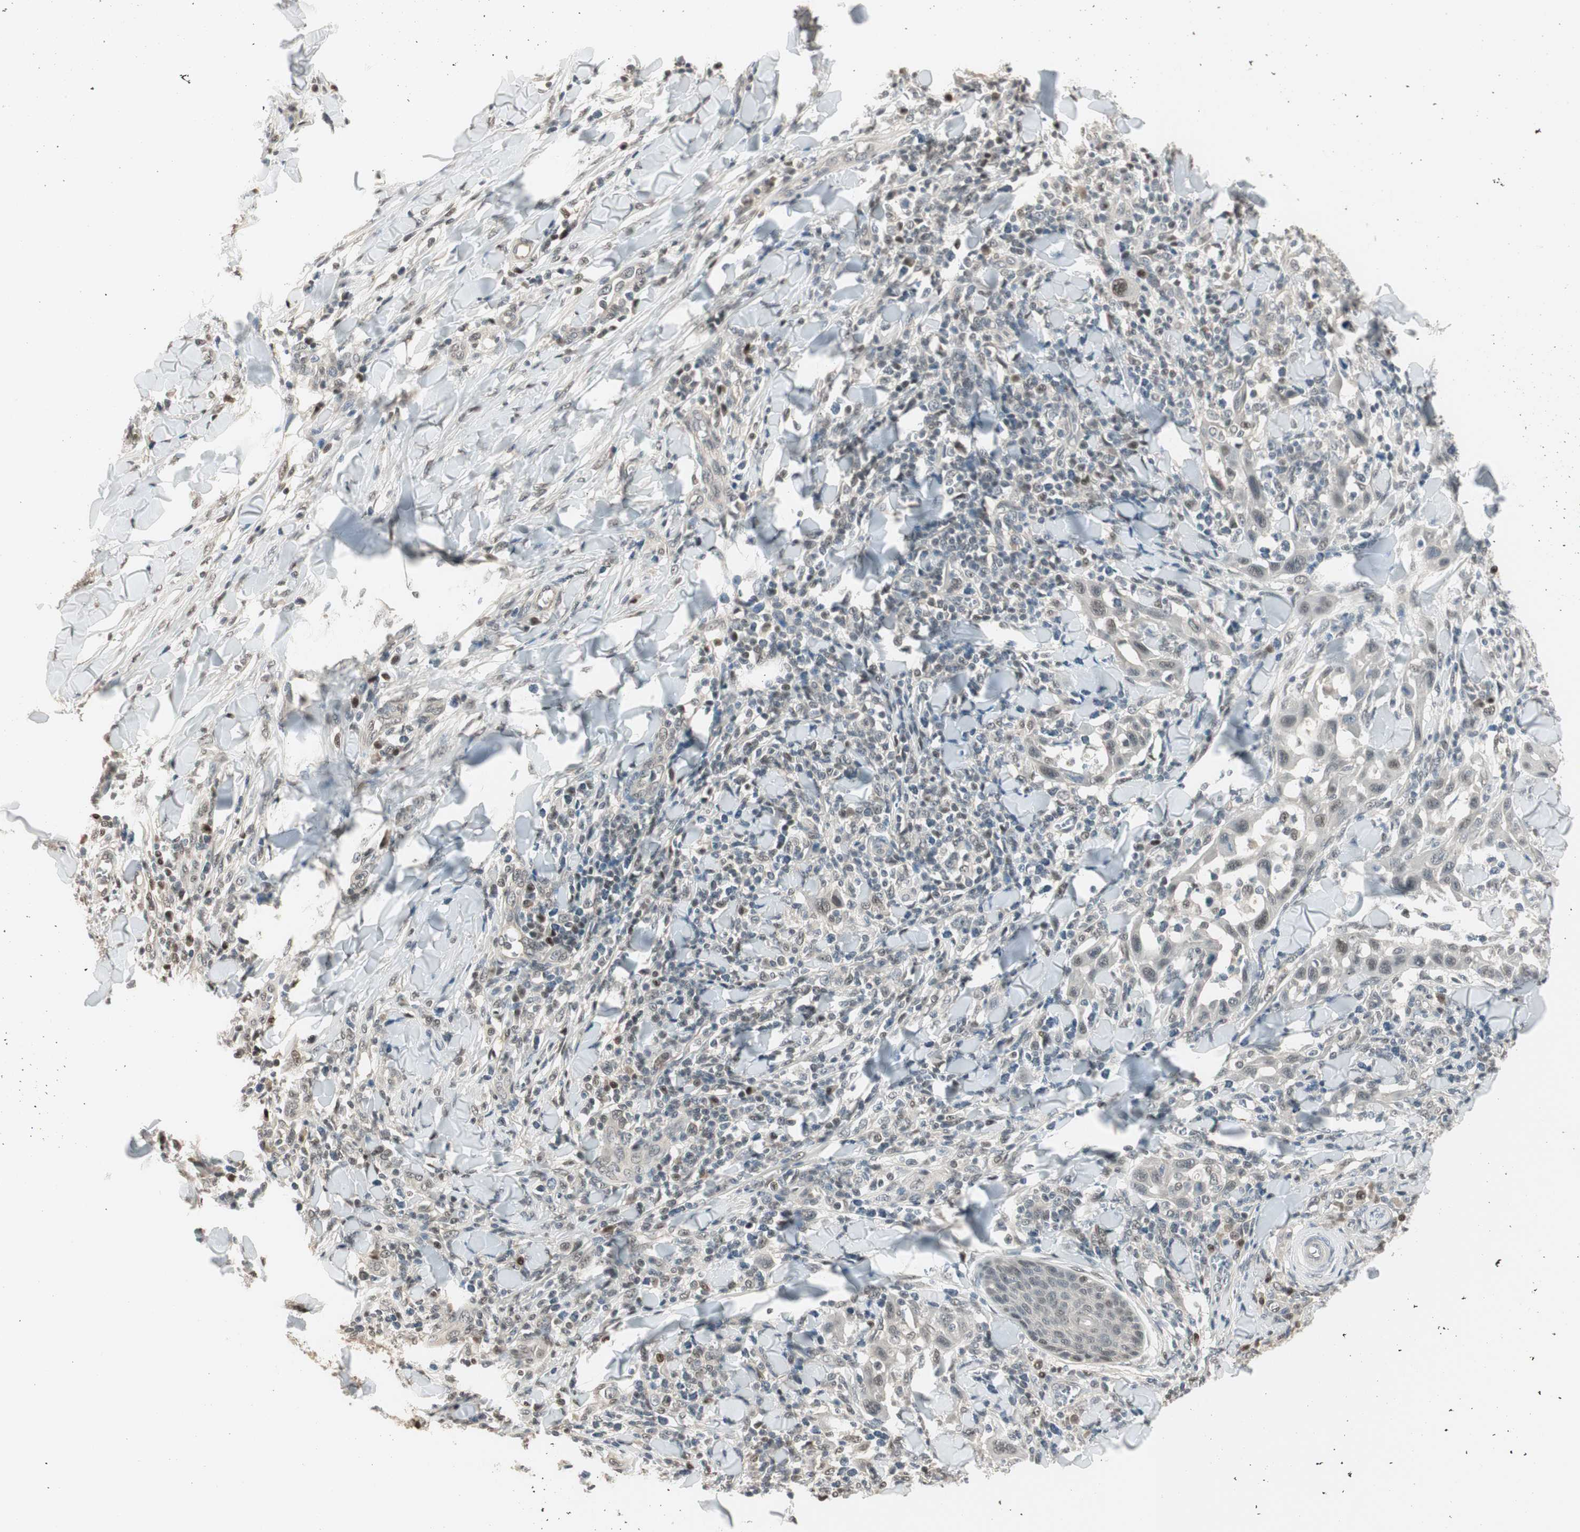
{"staining": {"intensity": "weak", "quantity": "25%-75%", "location": "nuclear"}, "tissue": "skin cancer", "cell_type": "Tumor cells", "image_type": "cancer", "snomed": [{"axis": "morphology", "description": "Squamous cell carcinoma, NOS"}, {"axis": "topography", "description": "Skin"}], "caption": "The photomicrograph demonstrates a brown stain indicating the presence of a protein in the nuclear of tumor cells in squamous cell carcinoma (skin).", "gene": "LONP2", "patient": {"sex": "male", "age": 24}}